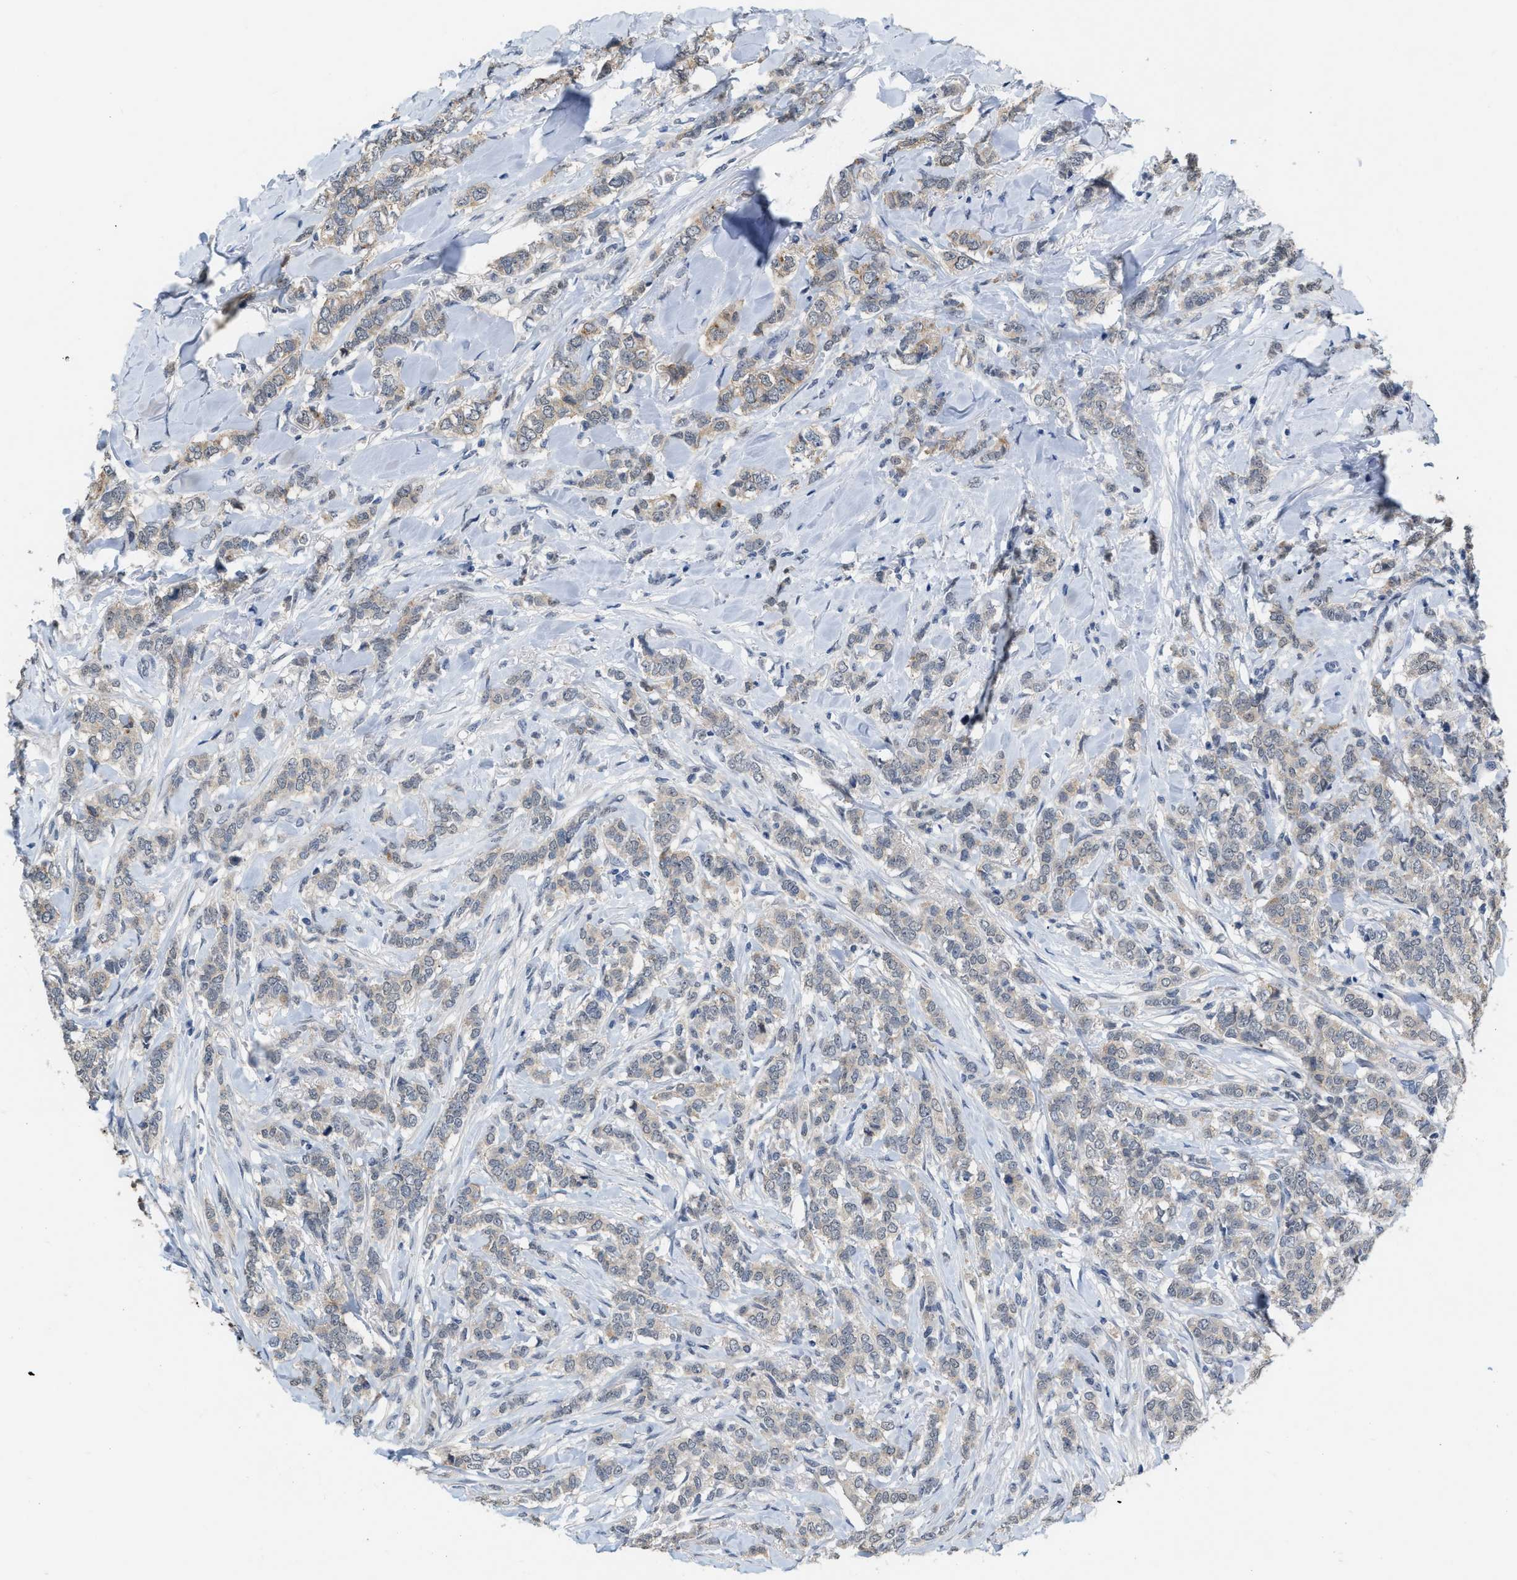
{"staining": {"intensity": "weak", "quantity": ">75%", "location": "cytoplasmic/membranous"}, "tissue": "breast cancer", "cell_type": "Tumor cells", "image_type": "cancer", "snomed": [{"axis": "morphology", "description": "Lobular carcinoma"}, {"axis": "topography", "description": "Skin"}, {"axis": "topography", "description": "Breast"}], "caption": "A low amount of weak cytoplasmic/membranous expression is appreciated in about >75% of tumor cells in breast cancer (lobular carcinoma) tissue.", "gene": "BAIAP2L1", "patient": {"sex": "female", "age": 46}}